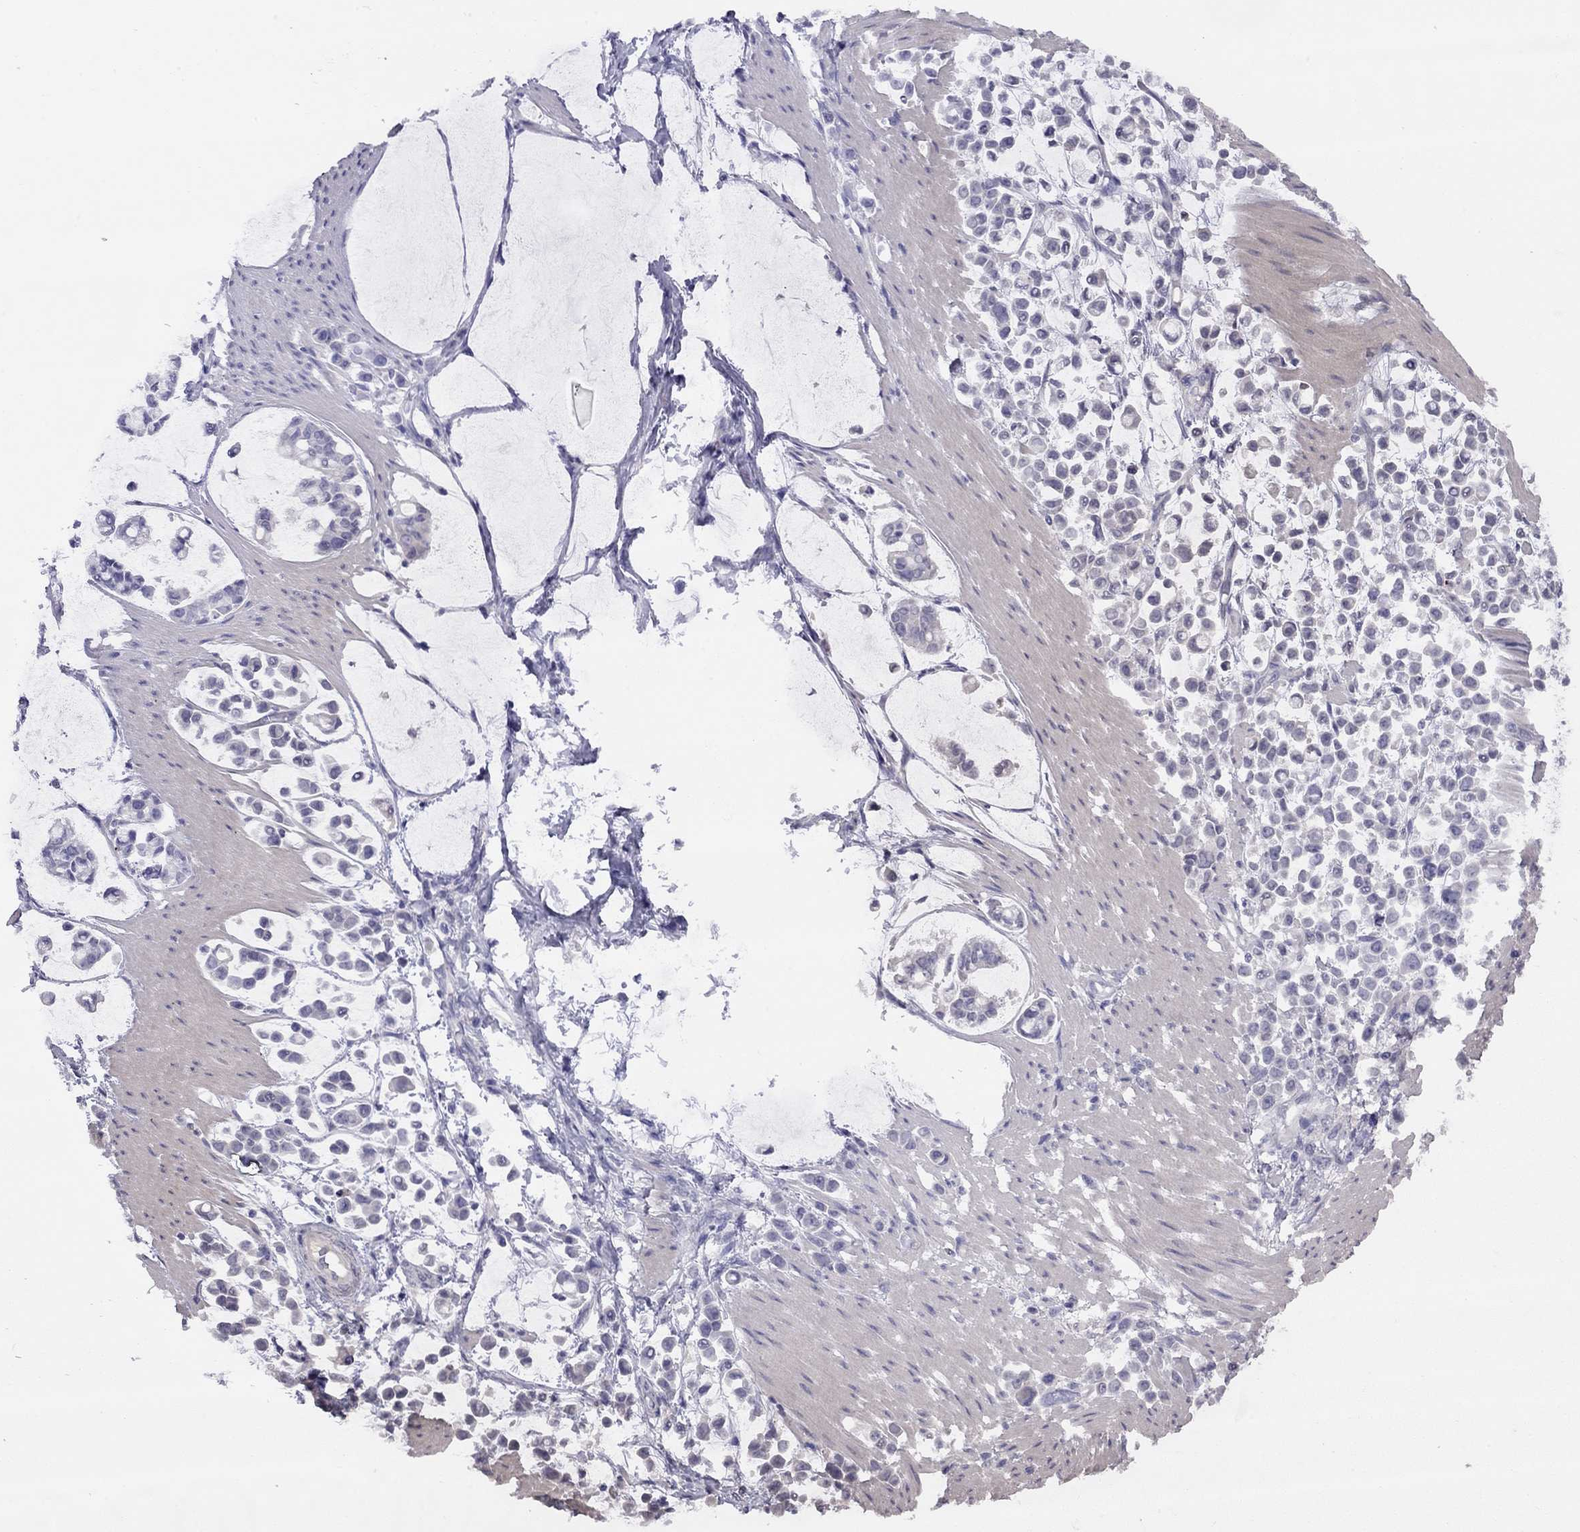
{"staining": {"intensity": "negative", "quantity": "none", "location": "none"}, "tissue": "stomach cancer", "cell_type": "Tumor cells", "image_type": "cancer", "snomed": [{"axis": "morphology", "description": "Adenocarcinoma, NOS"}, {"axis": "topography", "description": "Stomach"}], "caption": "IHC micrograph of stomach cancer (adenocarcinoma) stained for a protein (brown), which demonstrates no positivity in tumor cells.", "gene": "GRIA2", "patient": {"sex": "male", "age": 82}}